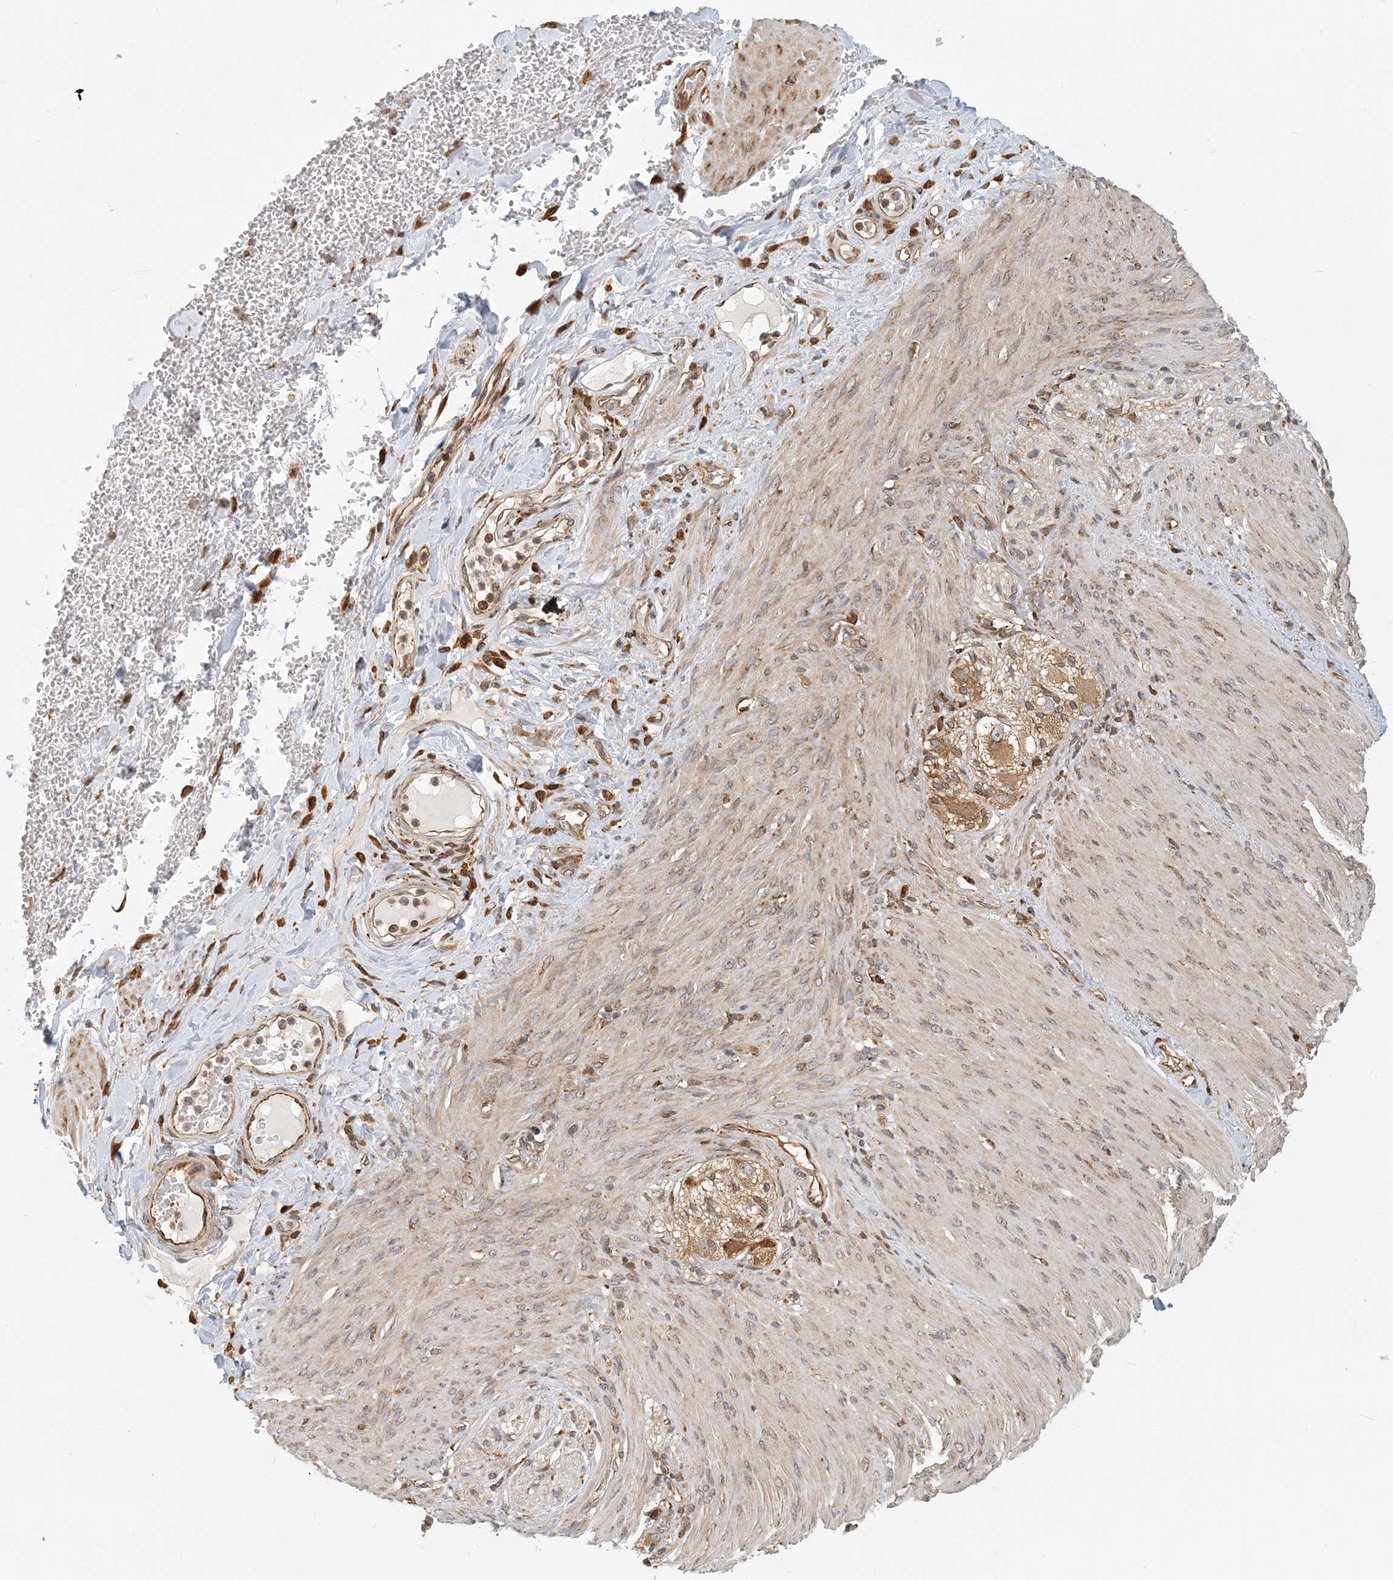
{"staining": {"intensity": "moderate", "quantity": "25%-75%", "location": "cytoplasmic/membranous"}, "tissue": "adipose tissue", "cell_type": "Adipocytes", "image_type": "normal", "snomed": [{"axis": "morphology", "description": "Normal tissue, NOS"}, {"axis": "topography", "description": "Colon"}, {"axis": "topography", "description": "Peripheral nerve tissue"}], "caption": "Immunohistochemical staining of unremarkable adipose tissue reveals medium levels of moderate cytoplasmic/membranous expression in approximately 25%-75% of adipocytes.", "gene": "HNMT", "patient": {"sex": "female", "age": 61}}